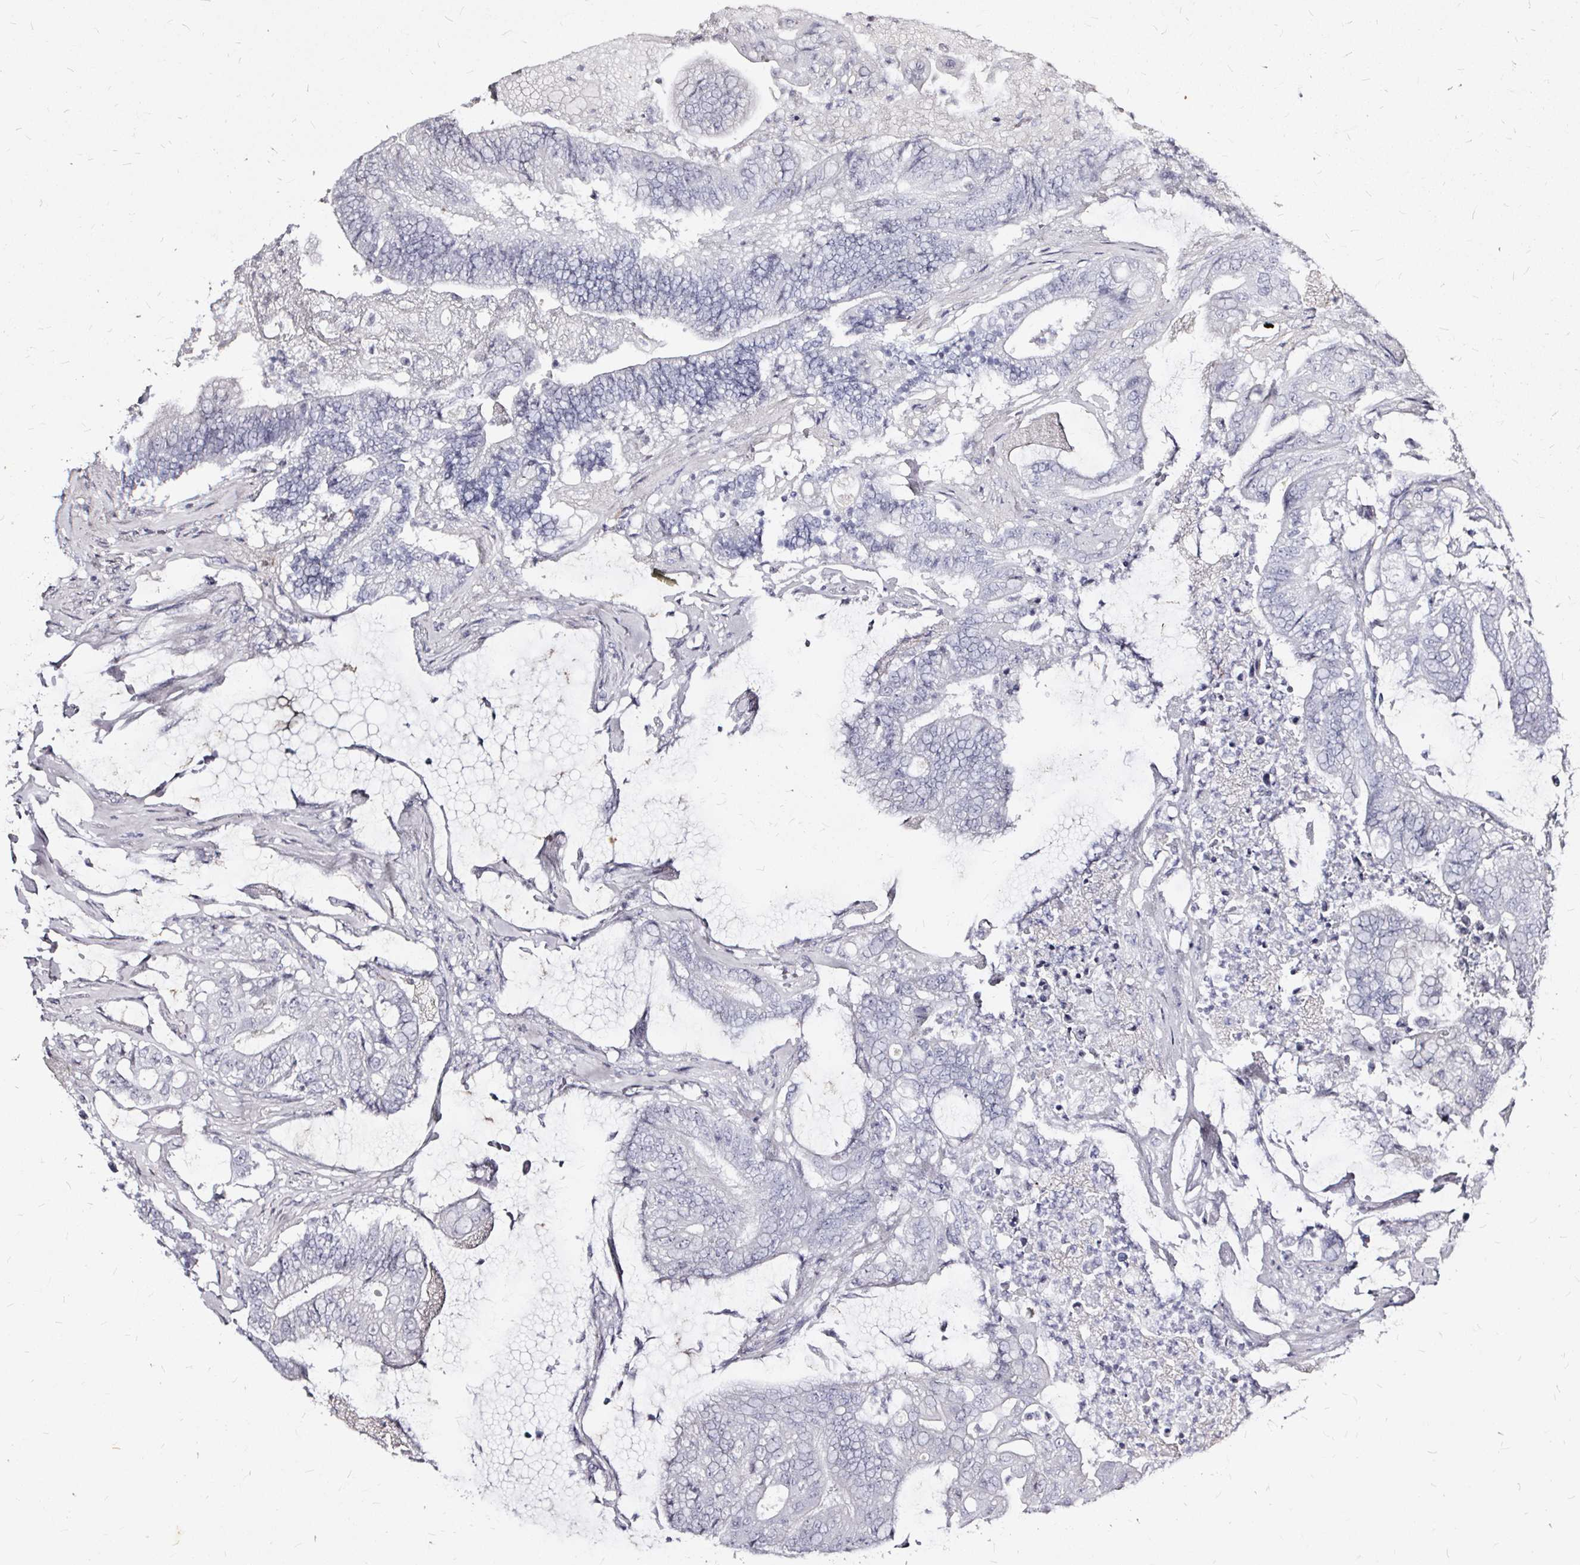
{"staining": {"intensity": "negative", "quantity": "none", "location": "none"}, "tissue": "colorectal cancer", "cell_type": "Tumor cells", "image_type": "cancer", "snomed": [{"axis": "morphology", "description": "Adenocarcinoma, NOS"}, {"axis": "topography", "description": "Colon"}], "caption": "A micrograph of colorectal adenocarcinoma stained for a protein reveals no brown staining in tumor cells.", "gene": "LUZP4", "patient": {"sex": "female", "age": 43}}